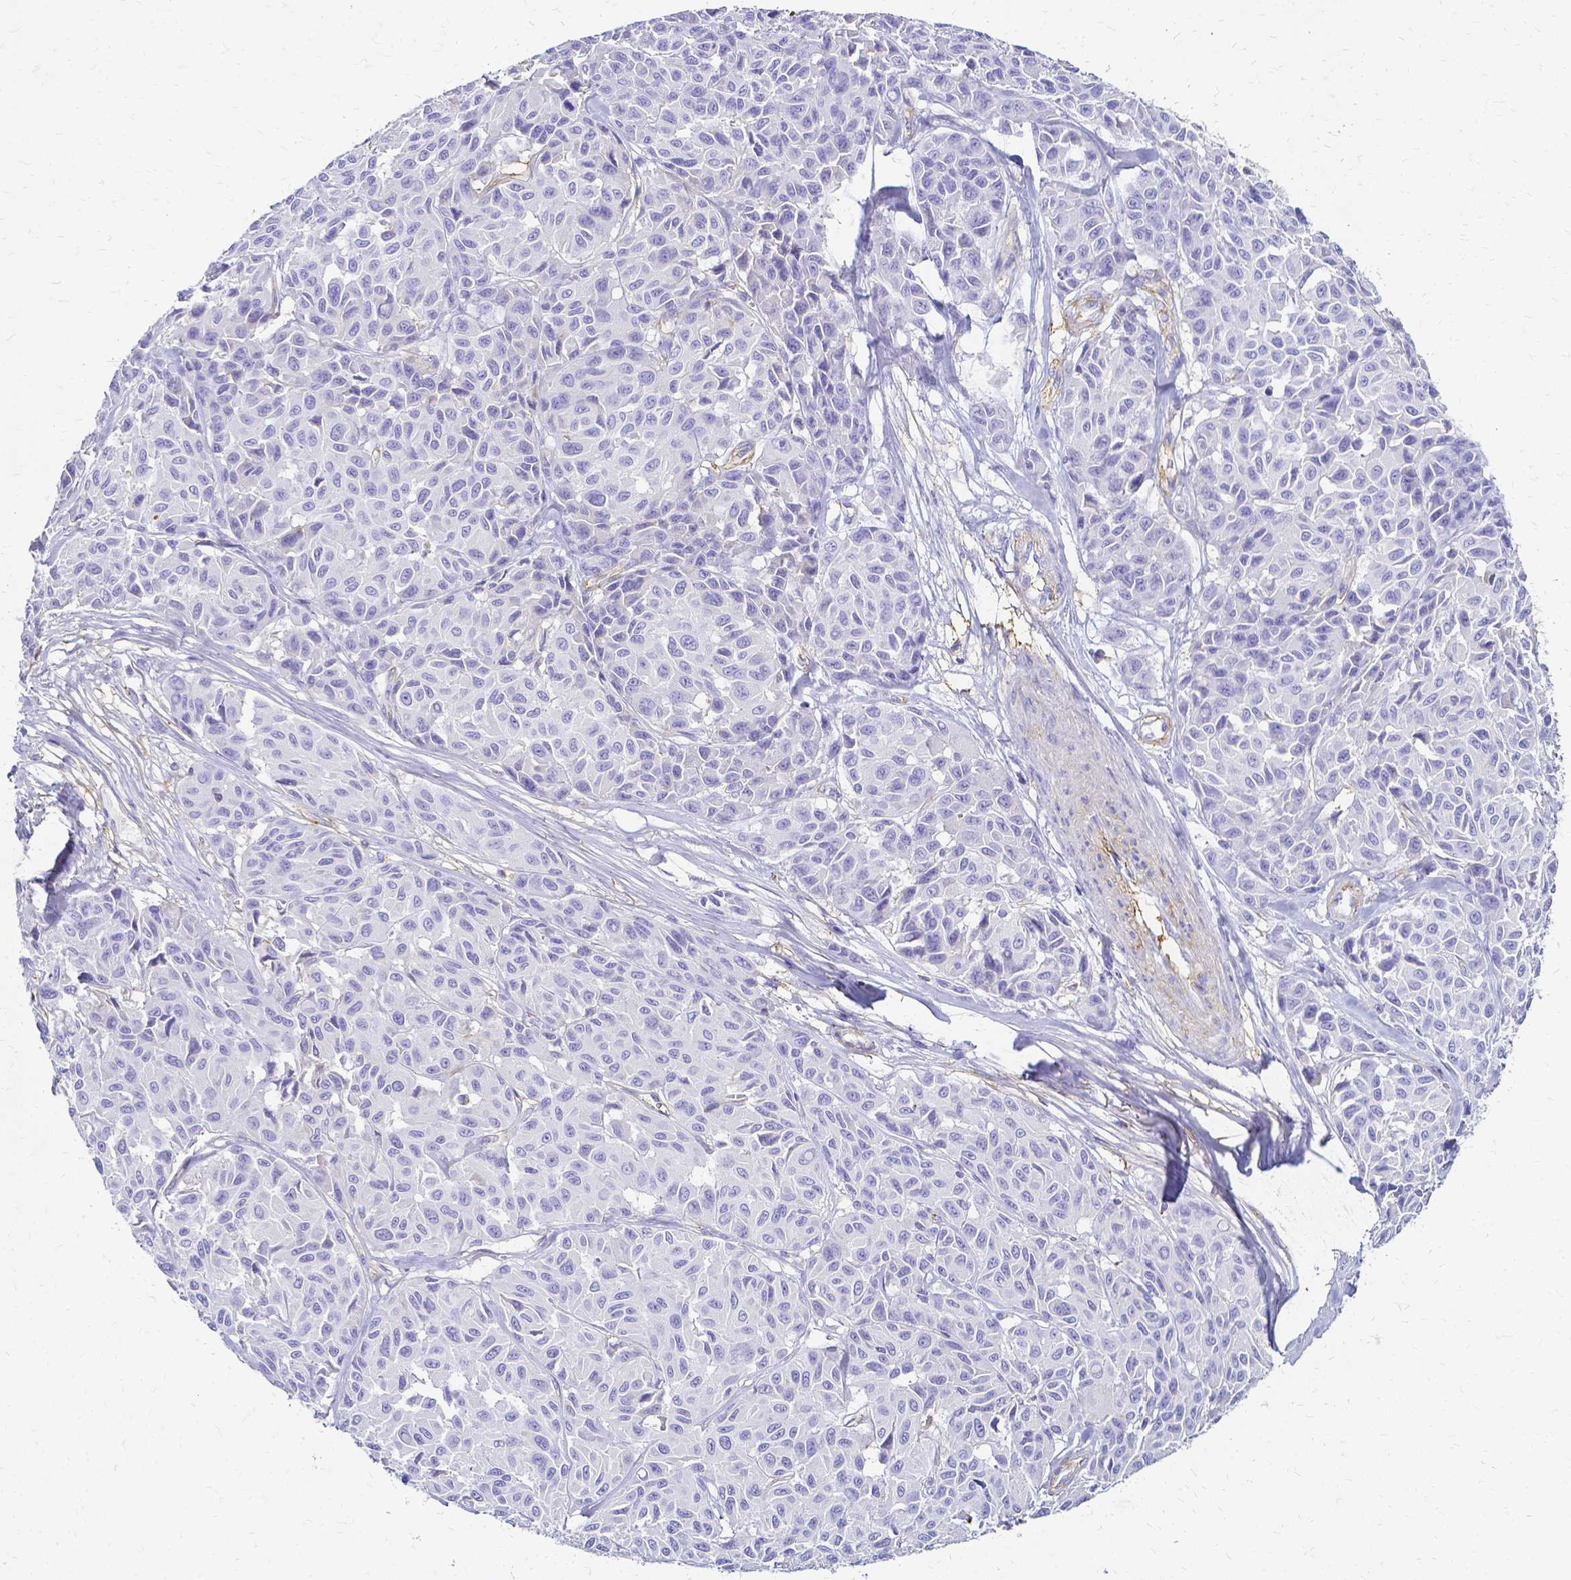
{"staining": {"intensity": "negative", "quantity": "none", "location": "none"}, "tissue": "melanoma", "cell_type": "Tumor cells", "image_type": "cancer", "snomed": [{"axis": "morphology", "description": "Malignant melanoma, NOS"}, {"axis": "topography", "description": "Skin"}], "caption": "An immunohistochemistry photomicrograph of malignant melanoma is shown. There is no staining in tumor cells of malignant melanoma. (Brightfield microscopy of DAB IHC at high magnification).", "gene": "HSPA12A", "patient": {"sex": "female", "age": 66}}